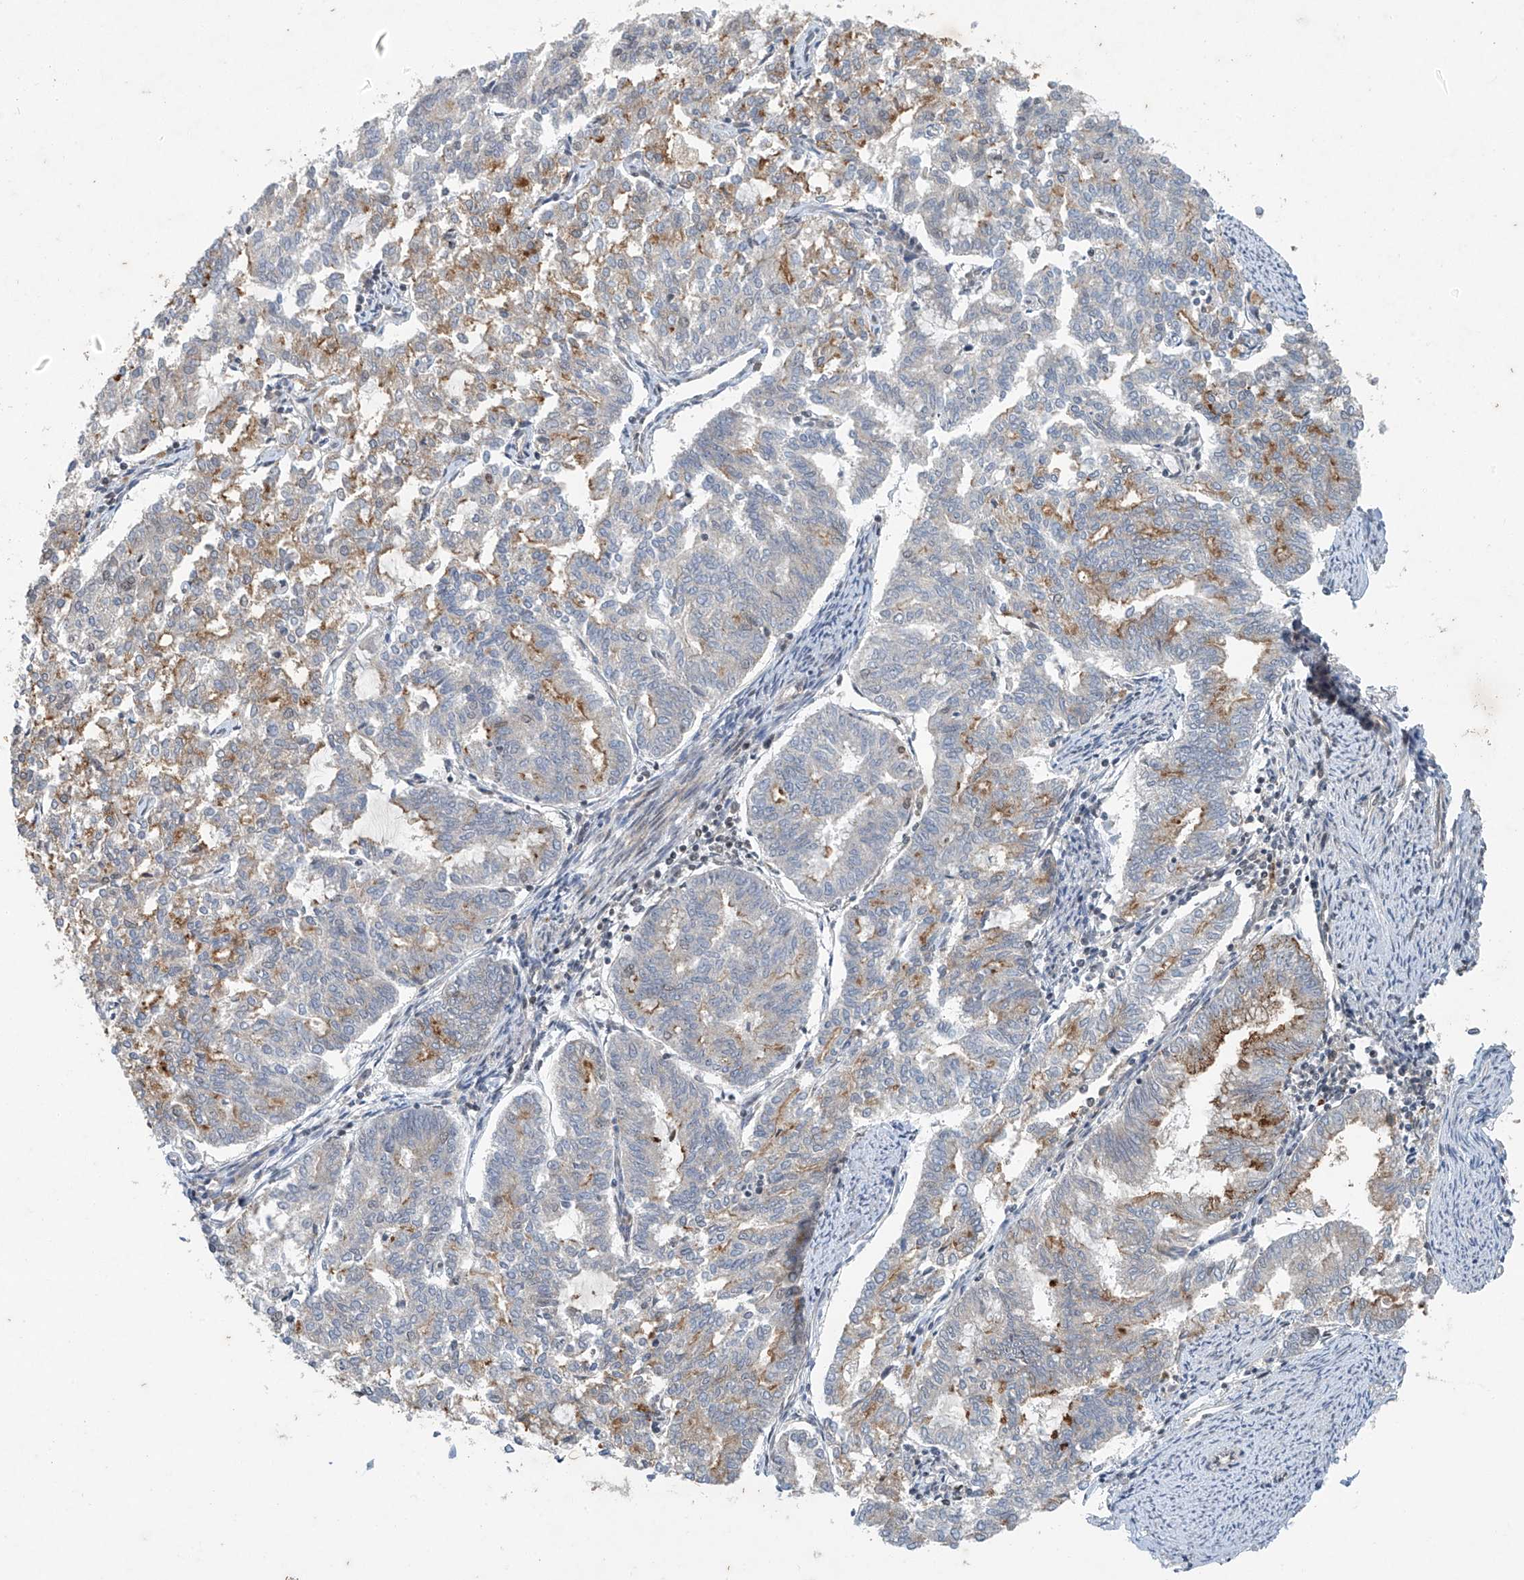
{"staining": {"intensity": "moderate", "quantity": "<25%", "location": "cytoplasmic/membranous"}, "tissue": "endometrial cancer", "cell_type": "Tumor cells", "image_type": "cancer", "snomed": [{"axis": "morphology", "description": "Adenocarcinoma, NOS"}, {"axis": "topography", "description": "Endometrium"}], "caption": "Moderate cytoplasmic/membranous protein positivity is appreciated in approximately <25% of tumor cells in endometrial cancer.", "gene": "TAF8", "patient": {"sex": "female", "age": 79}}